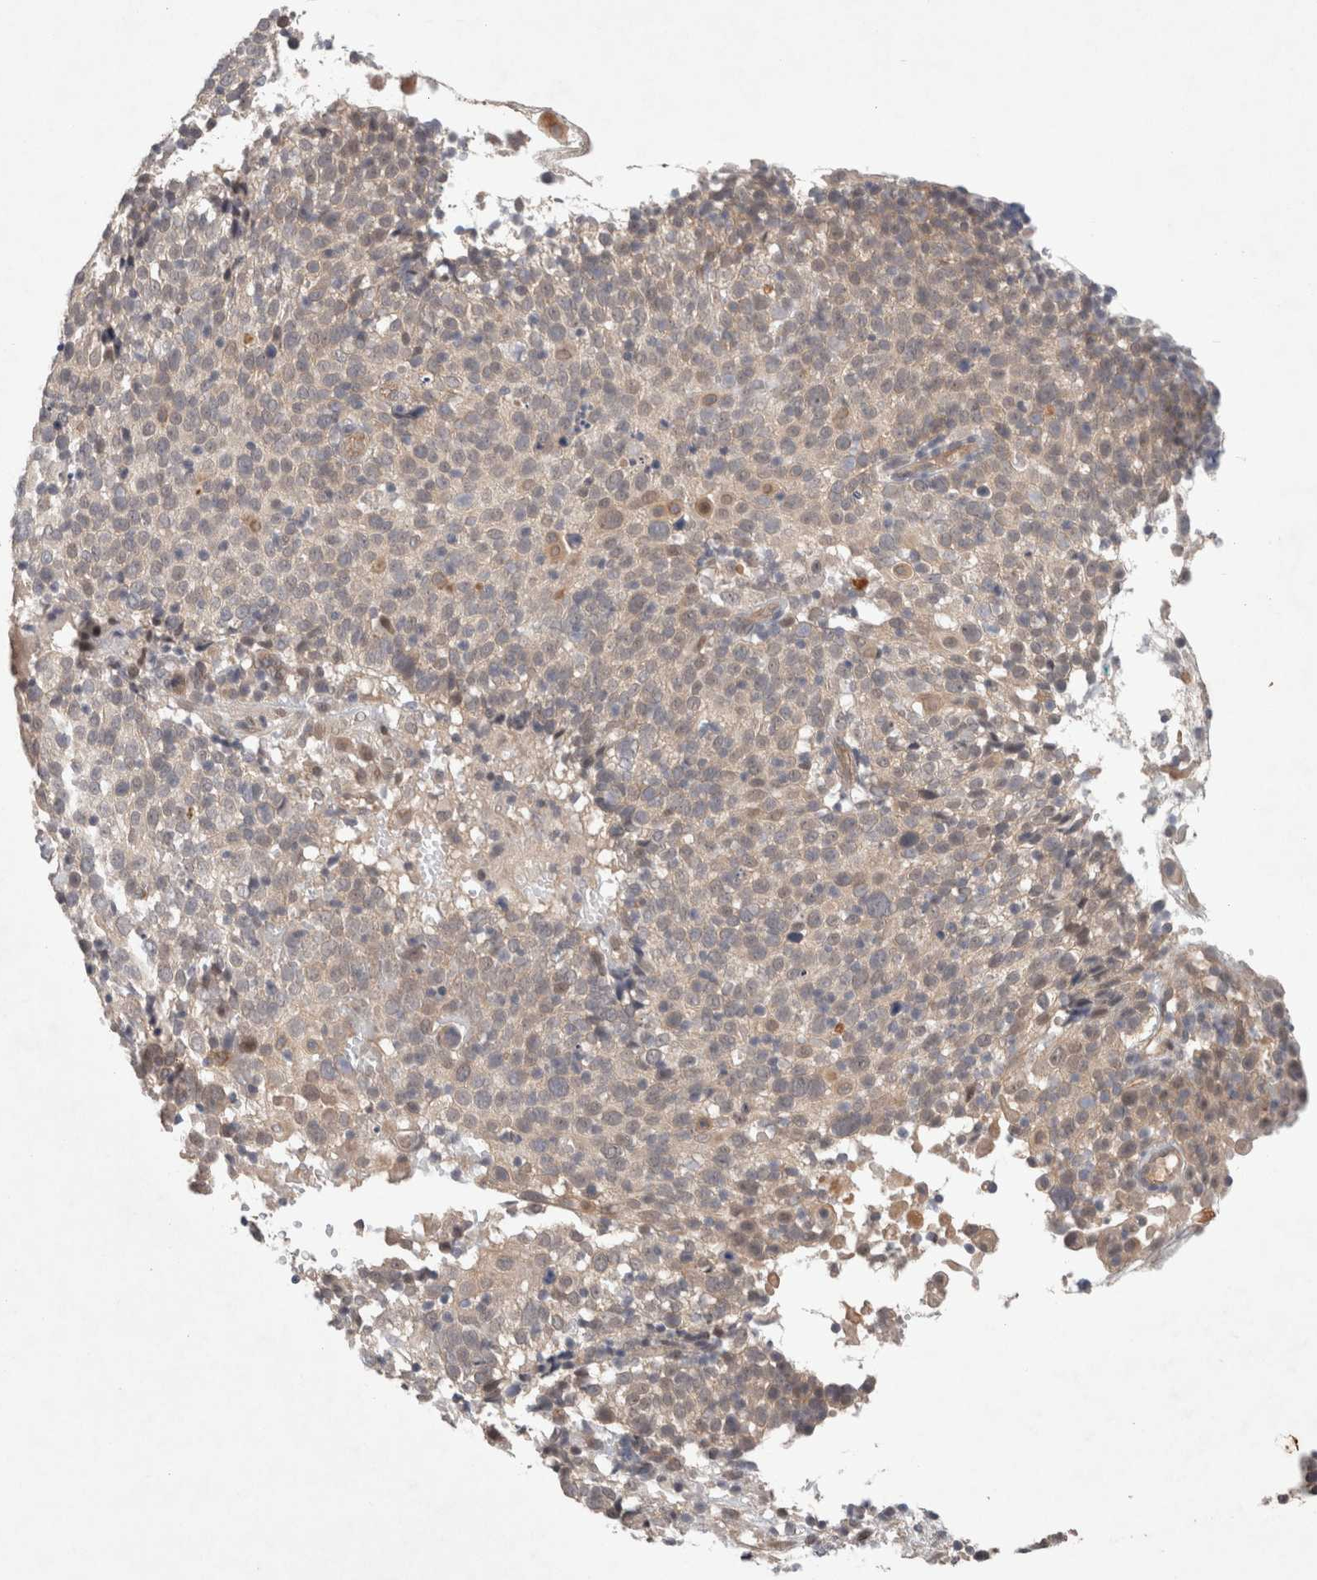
{"staining": {"intensity": "weak", "quantity": "<25%", "location": "cytoplasmic/membranous"}, "tissue": "cervical cancer", "cell_type": "Tumor cells", "image_type": "cancer", "snomed": [{"axis": "morphology", "description": "Squamous cell carcinoma, NOS"}, {"axis": "topography", "description": "Cervix"}], "caption": "The photomicrograph demonstrates no staining of tumor cells in squamous cell carcinoma (cervical).", "gene": "RASAL2", "patient": {"sex": "female", "age": 74}}